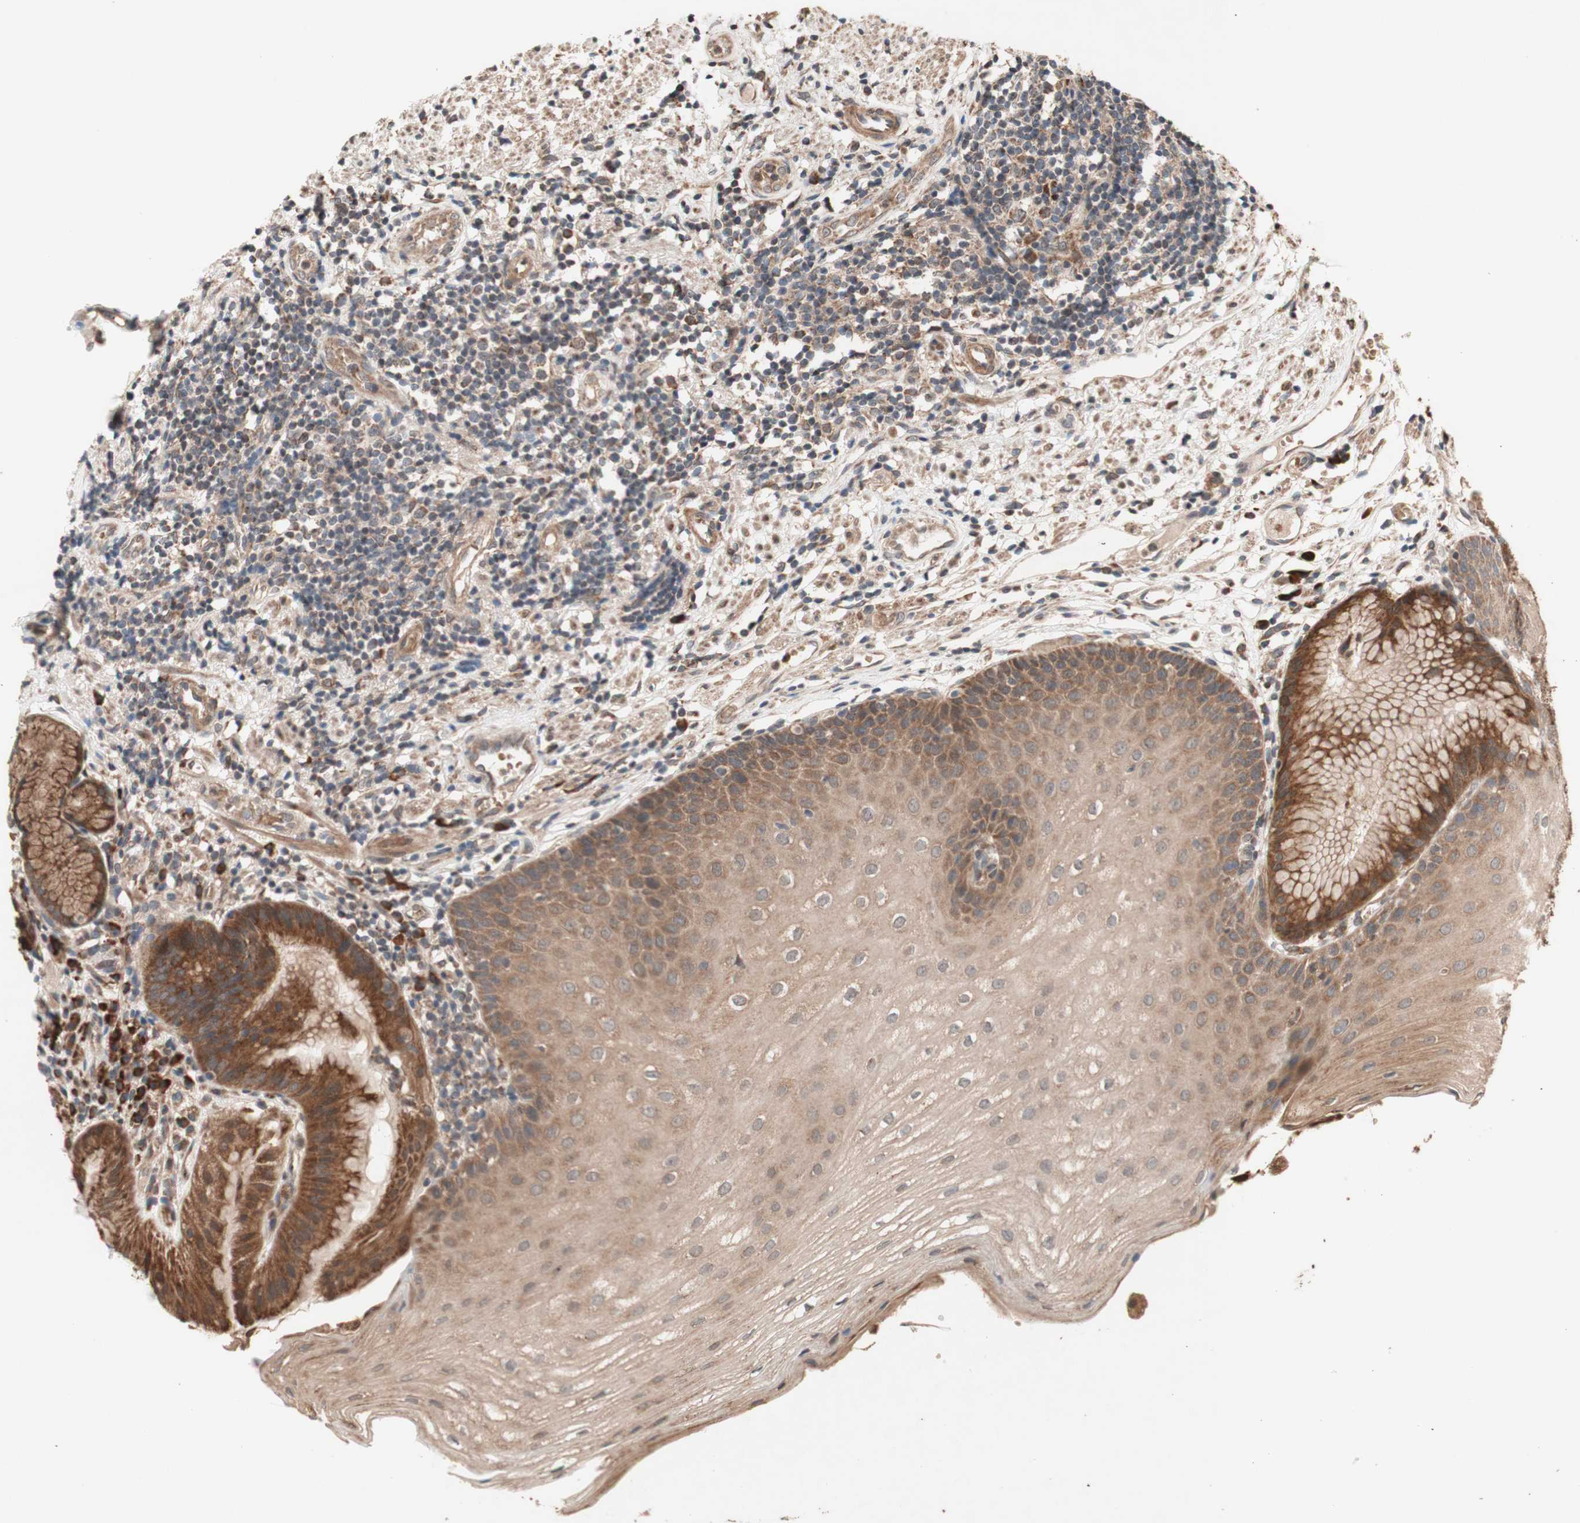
{"staining": {"intensity": "strong", "quantity": ">75%", "location": "cytoplasmic/membranous"}, "tissue": "stomach", "cell_type": "Glandular cells", "image_type": "normal", "snomed": [{"axis": "morphology", "description": "Normal tissue, NOS"}, {"axis": "topography", "description": "Stomach, upper"}], "caption": "Protein expression analysis of unremarkable human stomach reveals strong cytoplasmic/membranous expression in approximately >75% of glandular cells.", "gene": "DDOST", "patient": {"sex": "male", "age": 72}}